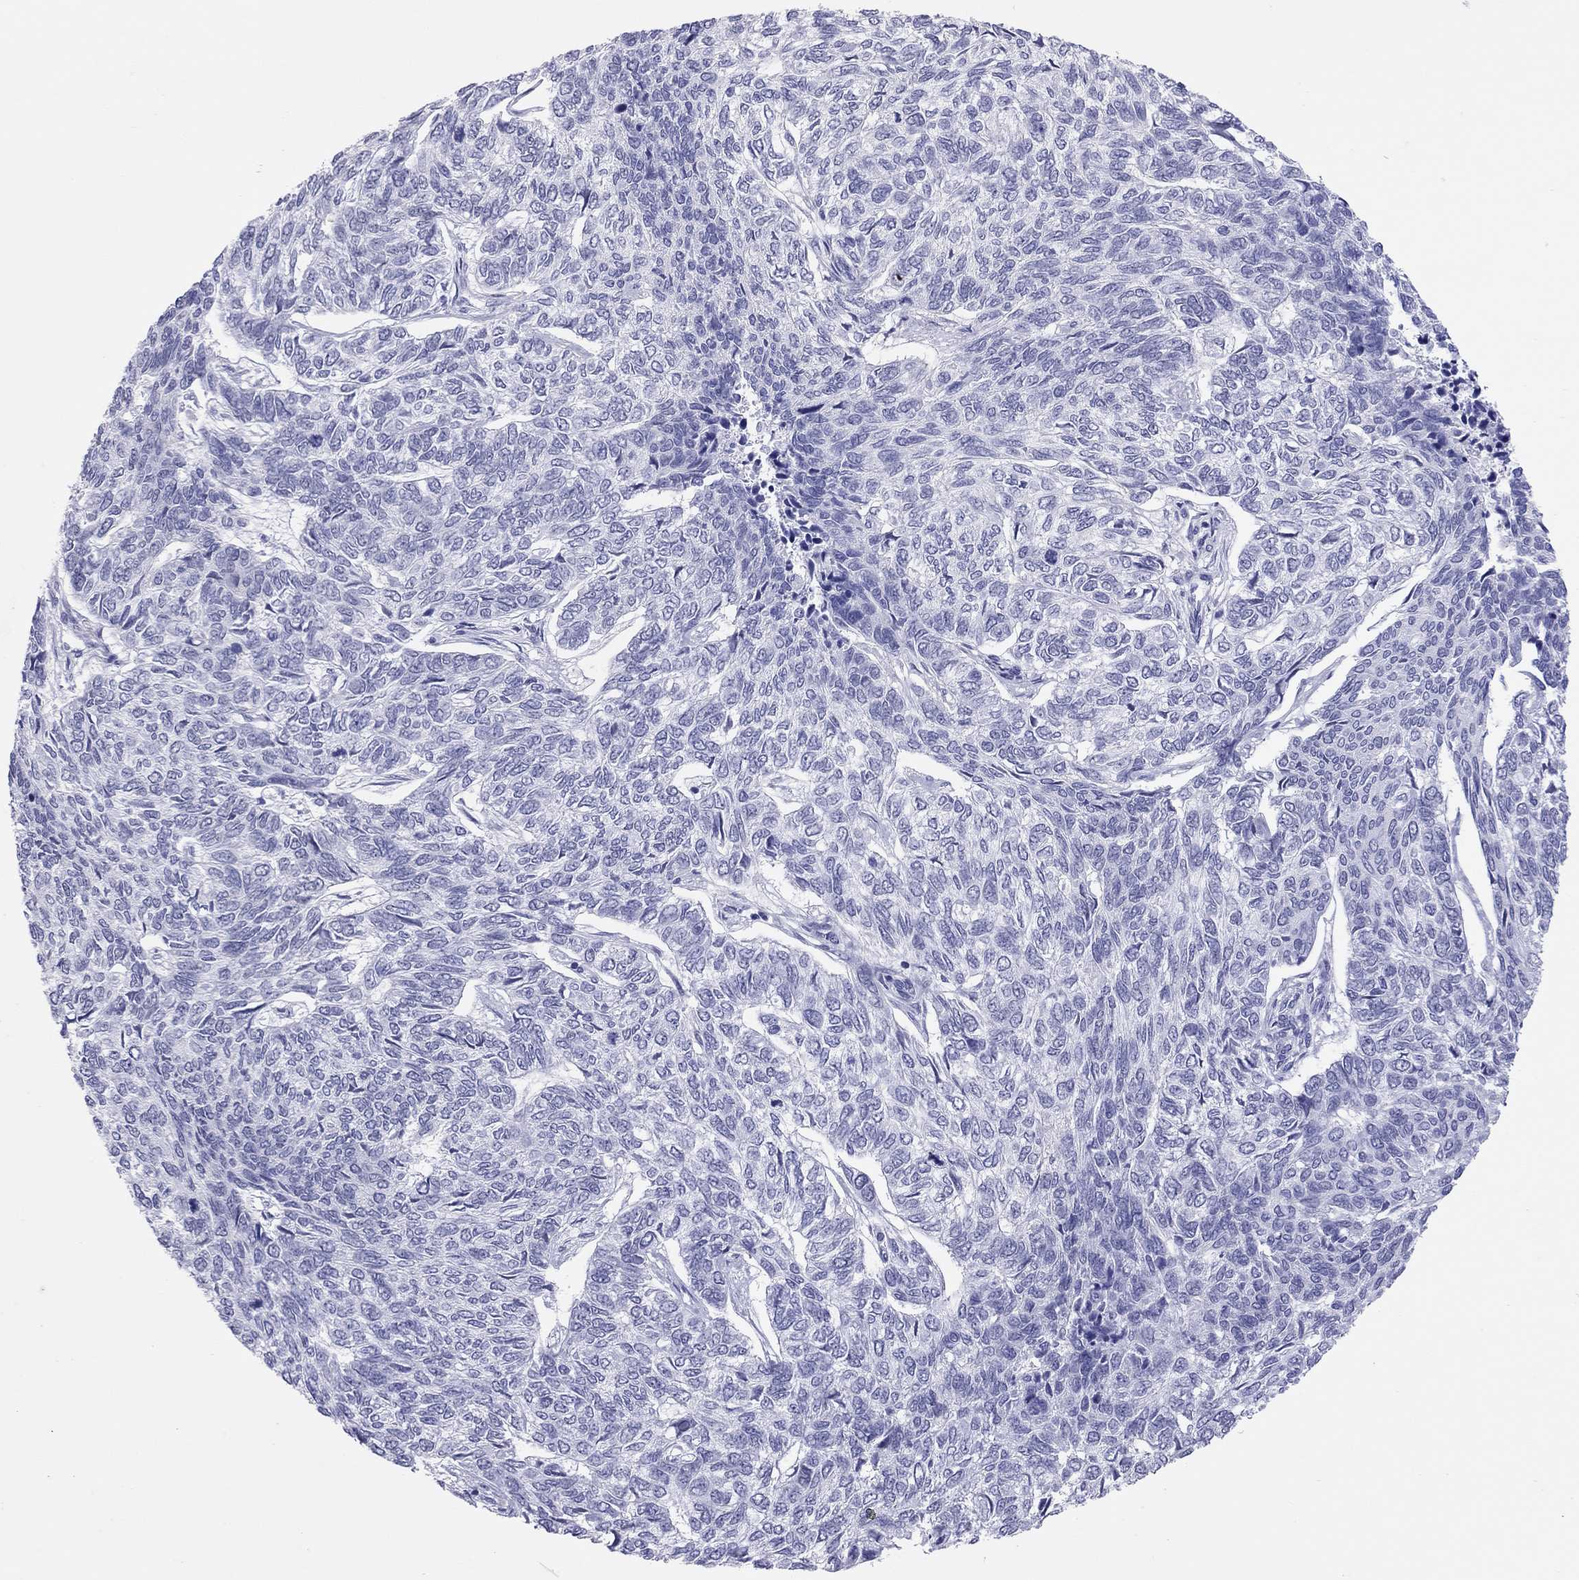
{"staining": {"intensity": "negative", "quantity": "none", "location": "none"}, "tissue": "skin cancer", "cell_type": "Tumor cells", "image_type": "cancer", "snomed": [{"axis": "morphology", "description": "Basal cell carcinoma"}, {"axis": "topography", "description": "Skin"}], "caption": "Skin cancer (basal cell carcinoma) was stained to show a protein in brown. There is no significant staining in tumor cells. (DAB immunohistochemistry visualized using brightfield microscopy, high magnification).", "gene": "JHY", "patient": {"sex": "female", "age": 65}}